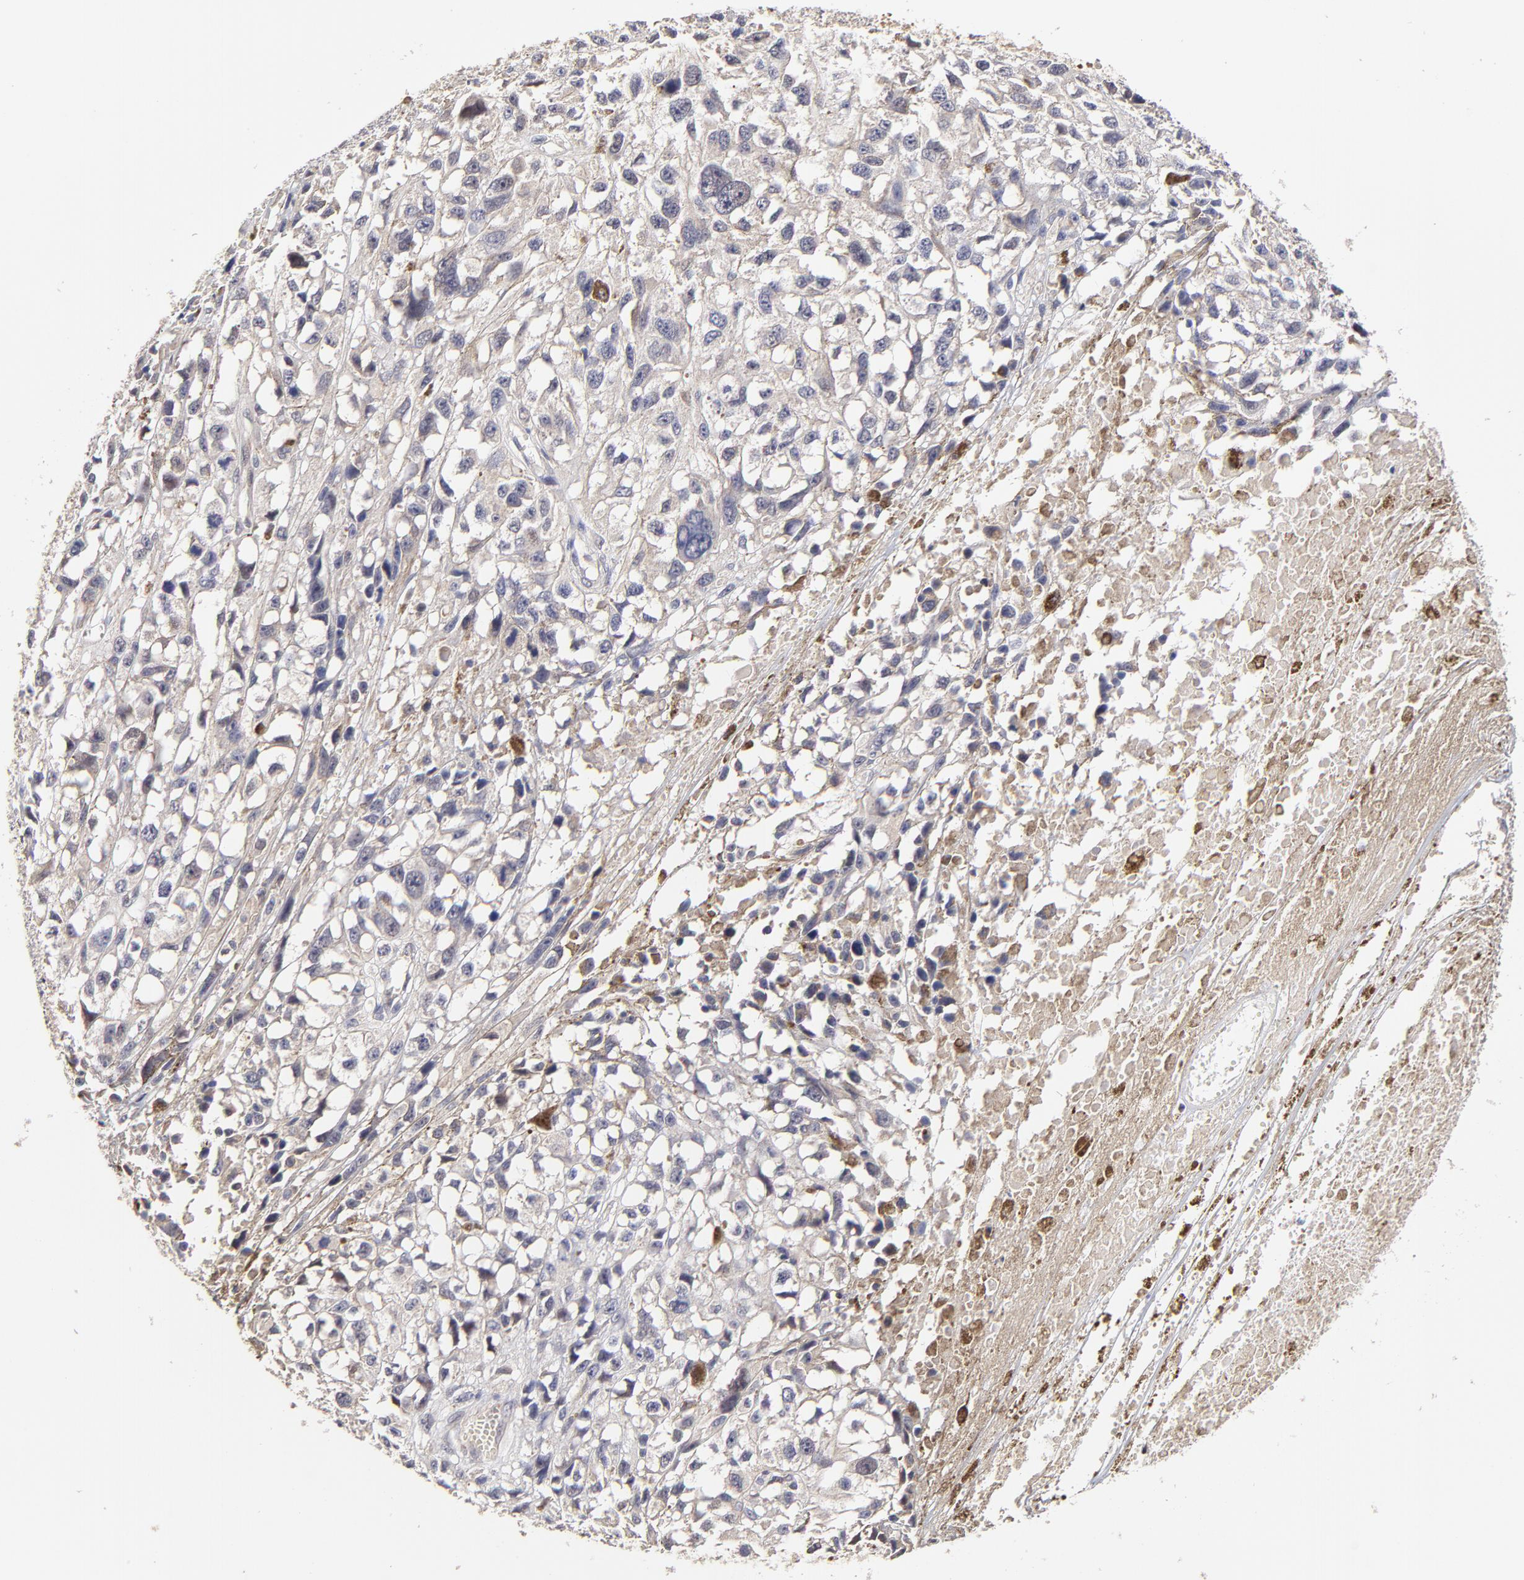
{"staining": {"intensity": "weak", "quantity": "<25%", "location": "cytoplasmic/membranous"}, "tissue": "melanoma", "cell_type": "Tumor cells", "image_type": "cancer", "snomed": [{"axis": "morphology", "description": "Malignant melanoma, Metastatic site"}, {"axis": "topography", "description": "Lymph node"}], "caption": "High magnification brightfield microscopy of melanoma stained with DAB (3,3'-diaminobenzidine) (brown) and counterstained with hematoxylin (blue): tumor cells show no significant staining. Brightfield microscopy of immunohistochemistry (IHC) stained with DAB (brown) and hematoxylin (blue), captured at high magnification.", "gene": "ZNF10", "patient": {"sex": "male", "age": 59}}